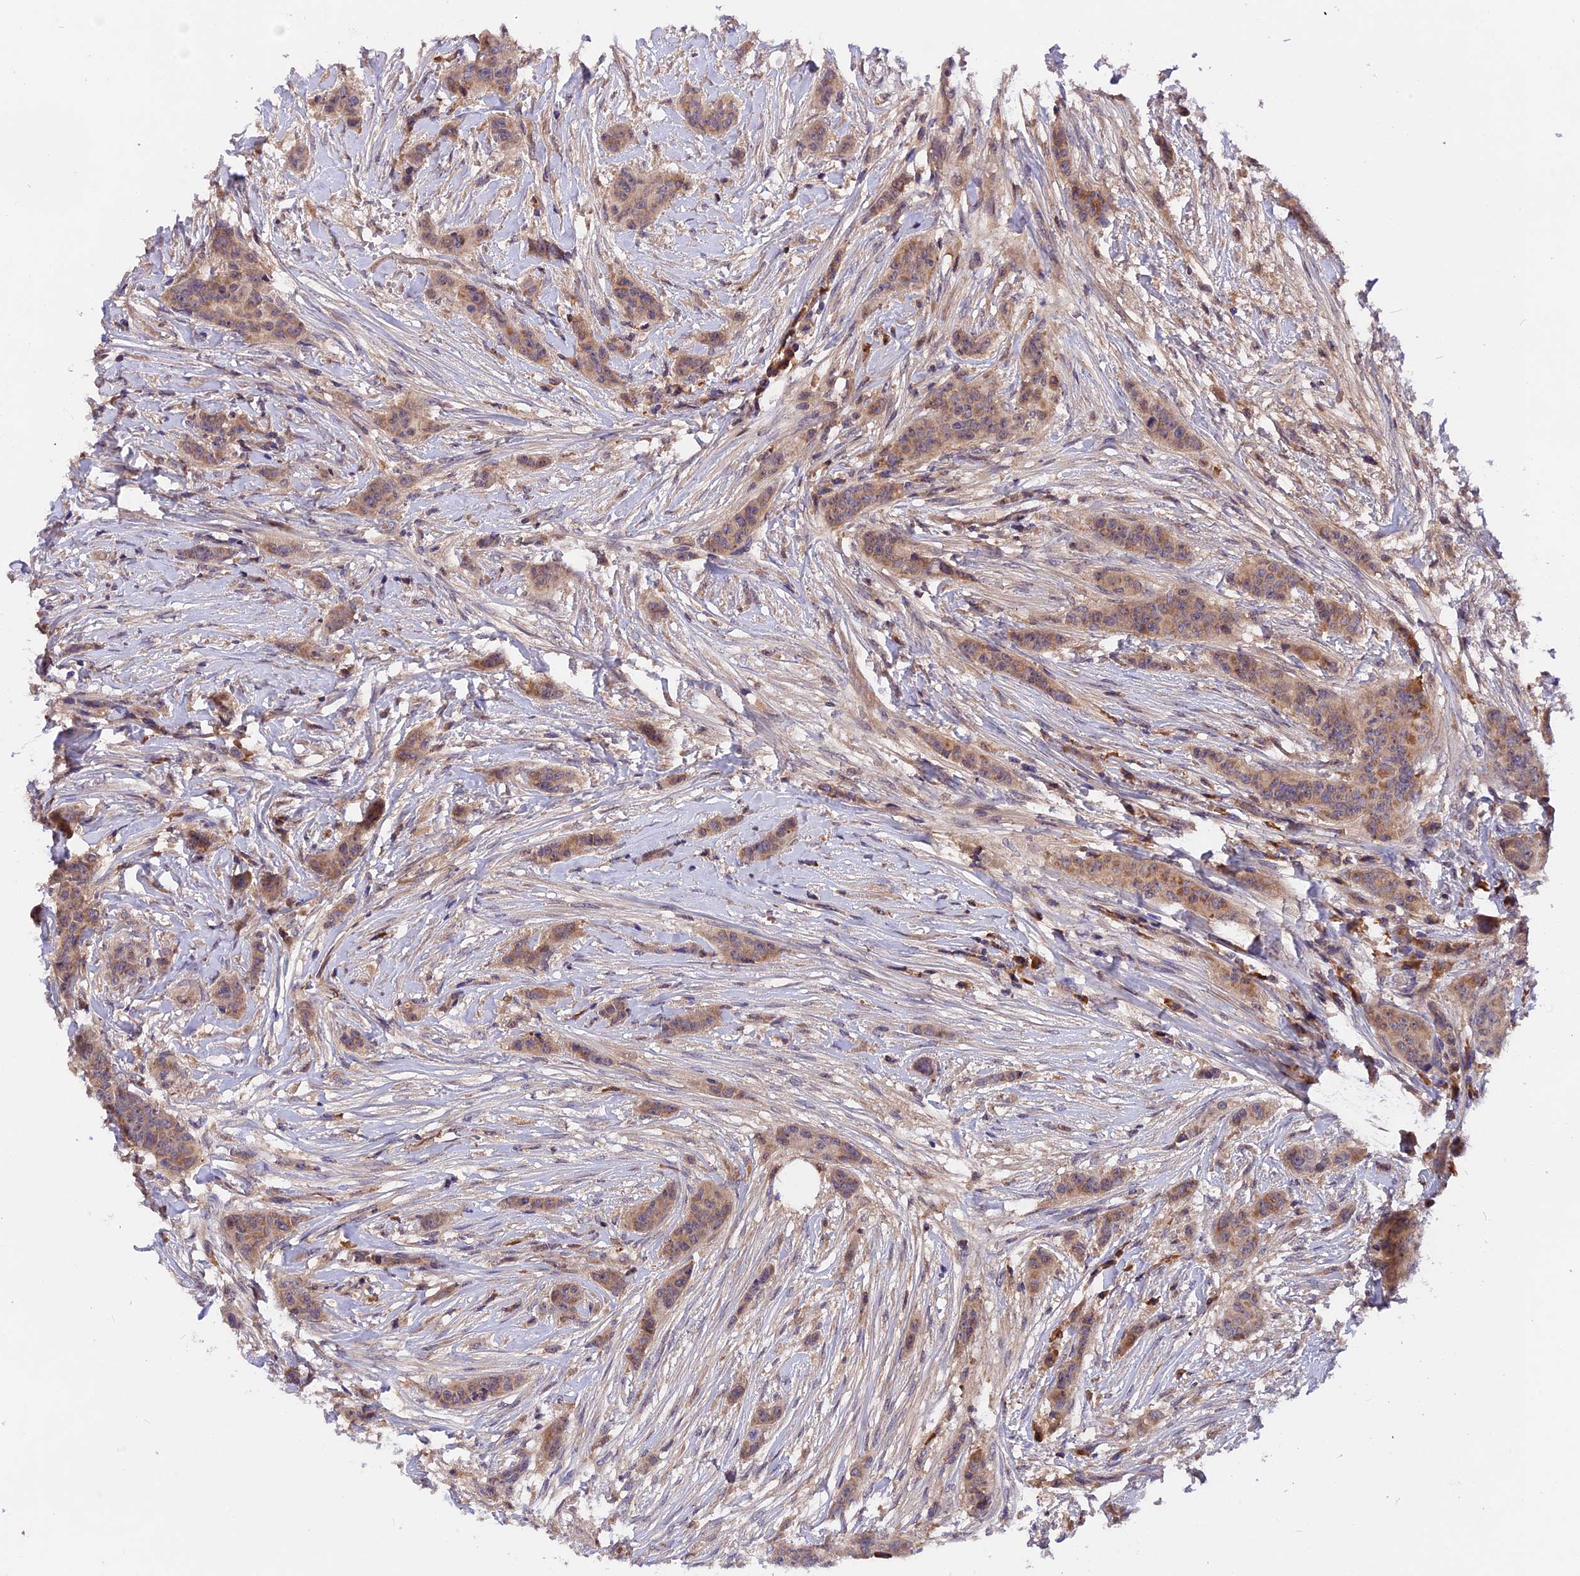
{"staining": {"intensity": "moderate", "quantity": "25%-75%", "location": "cytoplasmic/membranous"}, "tissue": "breast cancer", "cell_type": "Tumor cells", "image_type": "cancer", "snomed": [{"axis": "morphology", "description": "Duct carcinoma"}, {"axis": "topography", "description": "Breast"}], "caption": "Human intraductal carcinoma (breast) stained with a protein marker demonstrates moderate staining in tumor cells.", "gene": "MARK4", "patient": {"sex": "female", "age": 40}}